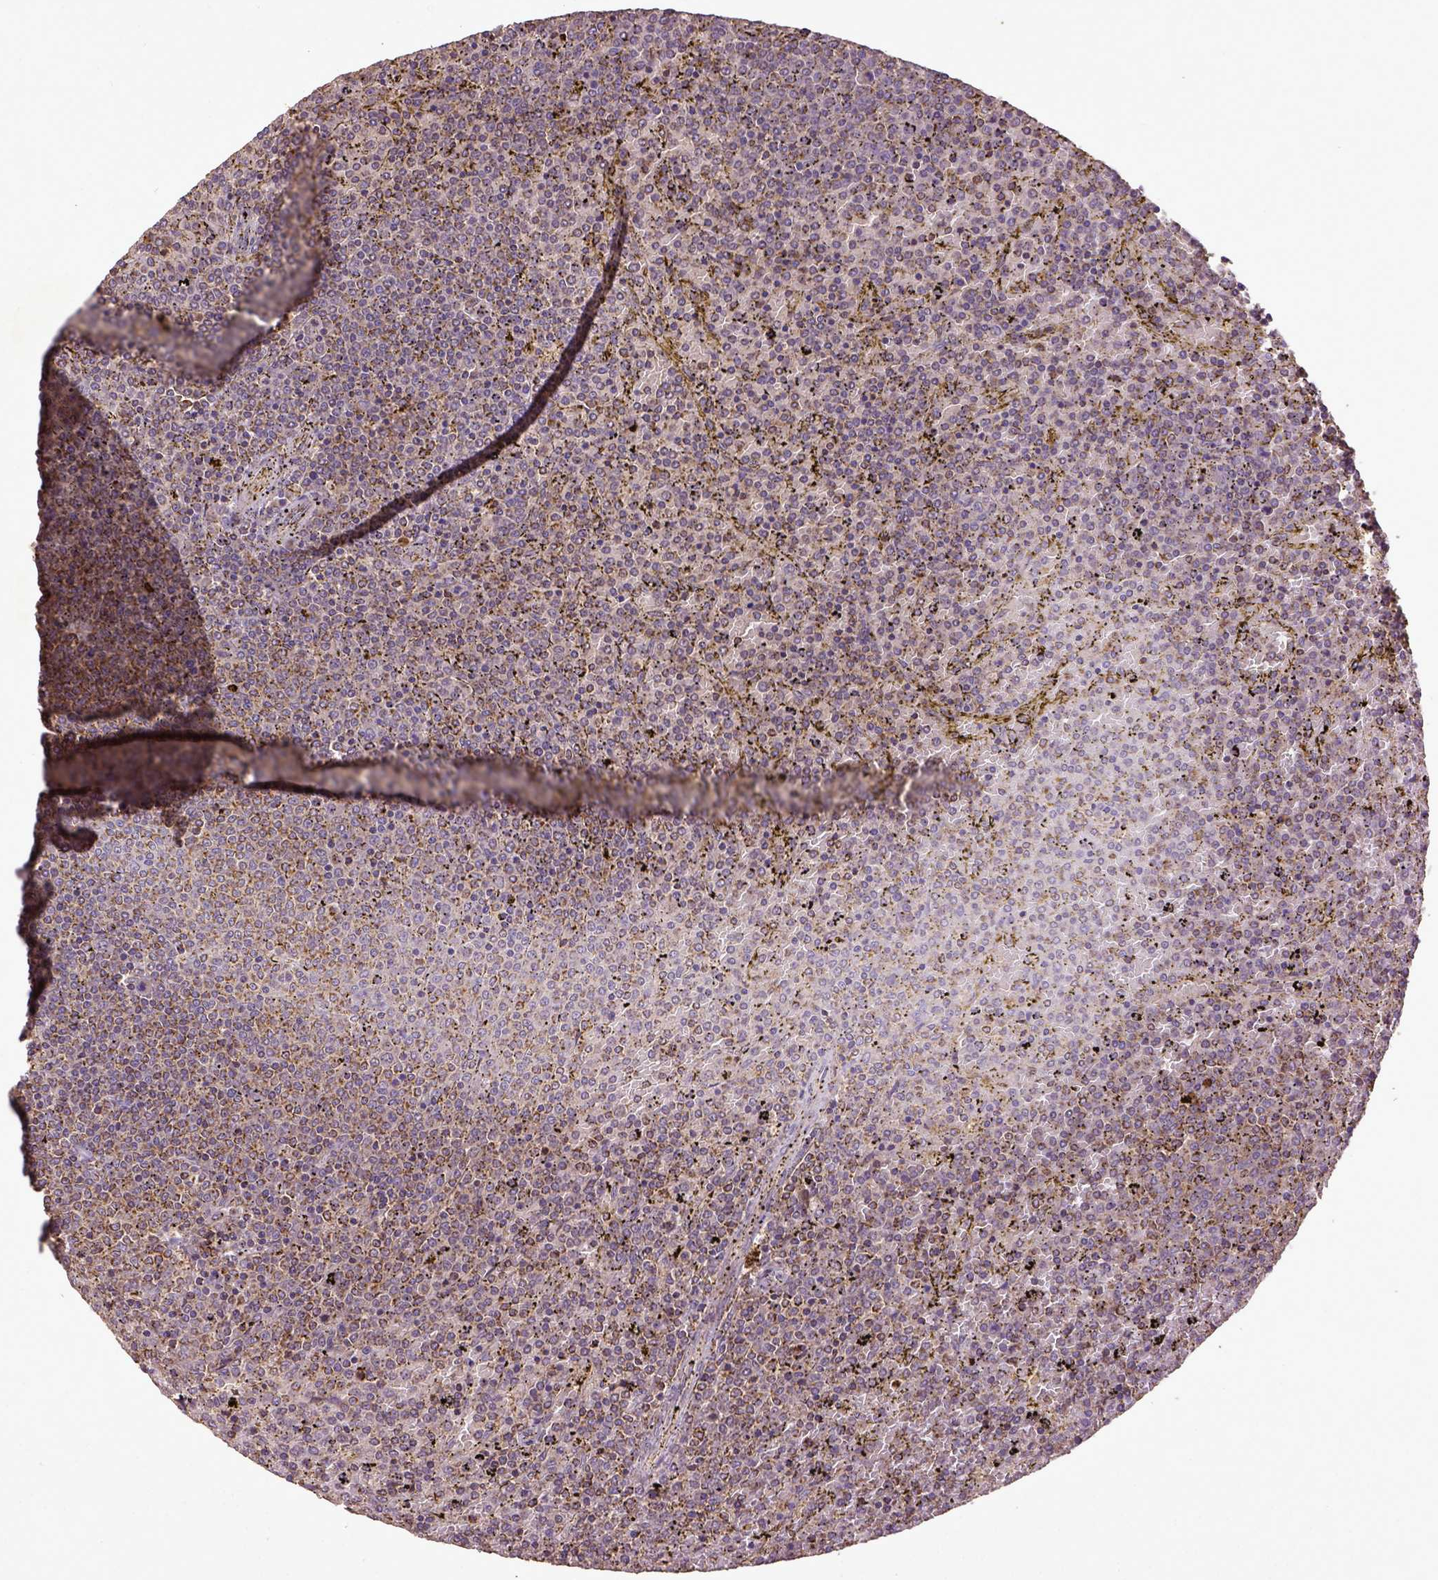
{"staining": {"intensity": "moderate", "quantity": "25%-75%", "location": "cytoplasmic/membranous"}, "tissue": "lymphoma", "cell_type": "Tumor cells", "image_type": "cancer", "snomed": [{"axis": "morphology", "description": "Malignant lymphoma, non-Hodgkin's type, Low grade"}, {"axis": "topography", "description": "Spleen"}], "caption": "A high-resolution micrograph shows immunohistochemistry (IHC) staining of low-grade malignant lymphoma, non-Hodgkin's type, which shows moderate cytoplasmic/membranous expression in about 25%-75% of tumor cells. Using DAB (brown) and hematoxylin (blue) stains, captured at high magnification using brightfield microscopy.", "gene": "MT-CO1", "patient": {"sex": "female", "age": 77}}